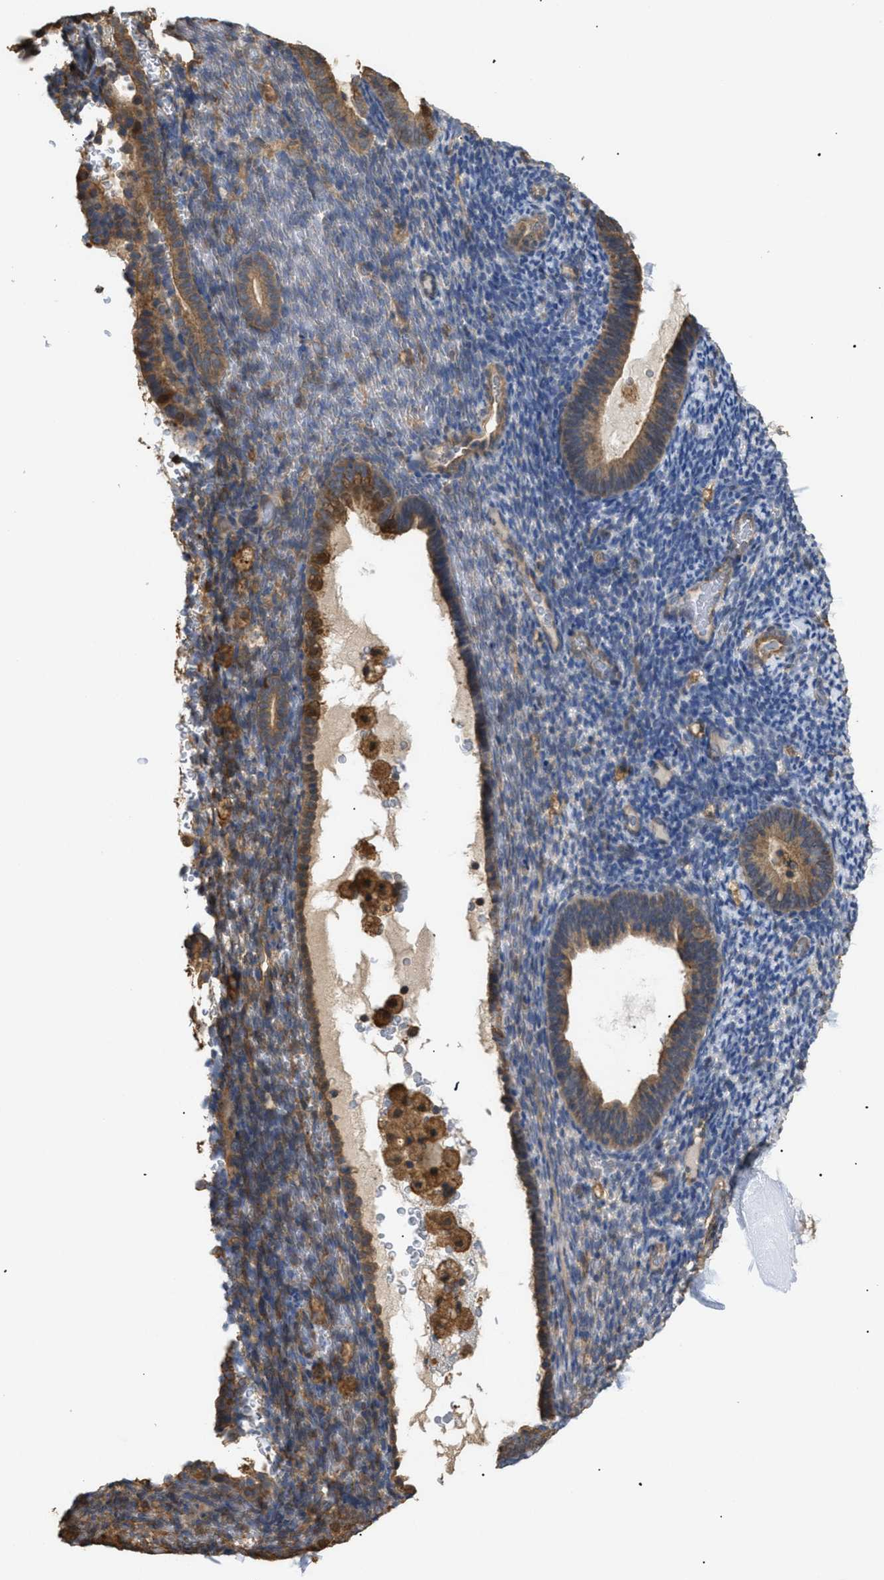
{"staining": {"intensity": "weak", "quantity": "25%-75%", "location": "cytoplasmic/membranous"}, "tissue": "endometrium", "cell_type": "Cells in endometrial stroma", "image_type": "normal", "snomed": [{"axis": "morphology", "description": "Normal tissue, NOS"}, {"axis": "topography", "description": "Endometrium"}], "caption": "The photomicrograph displays staining of normal endometrium, revealing weak cytoplasmic/membranous protein staining (brown color) within cells in endometrial stroma.", "gene": "CALM1", "patient": {"sex": "female", "age": 51}}